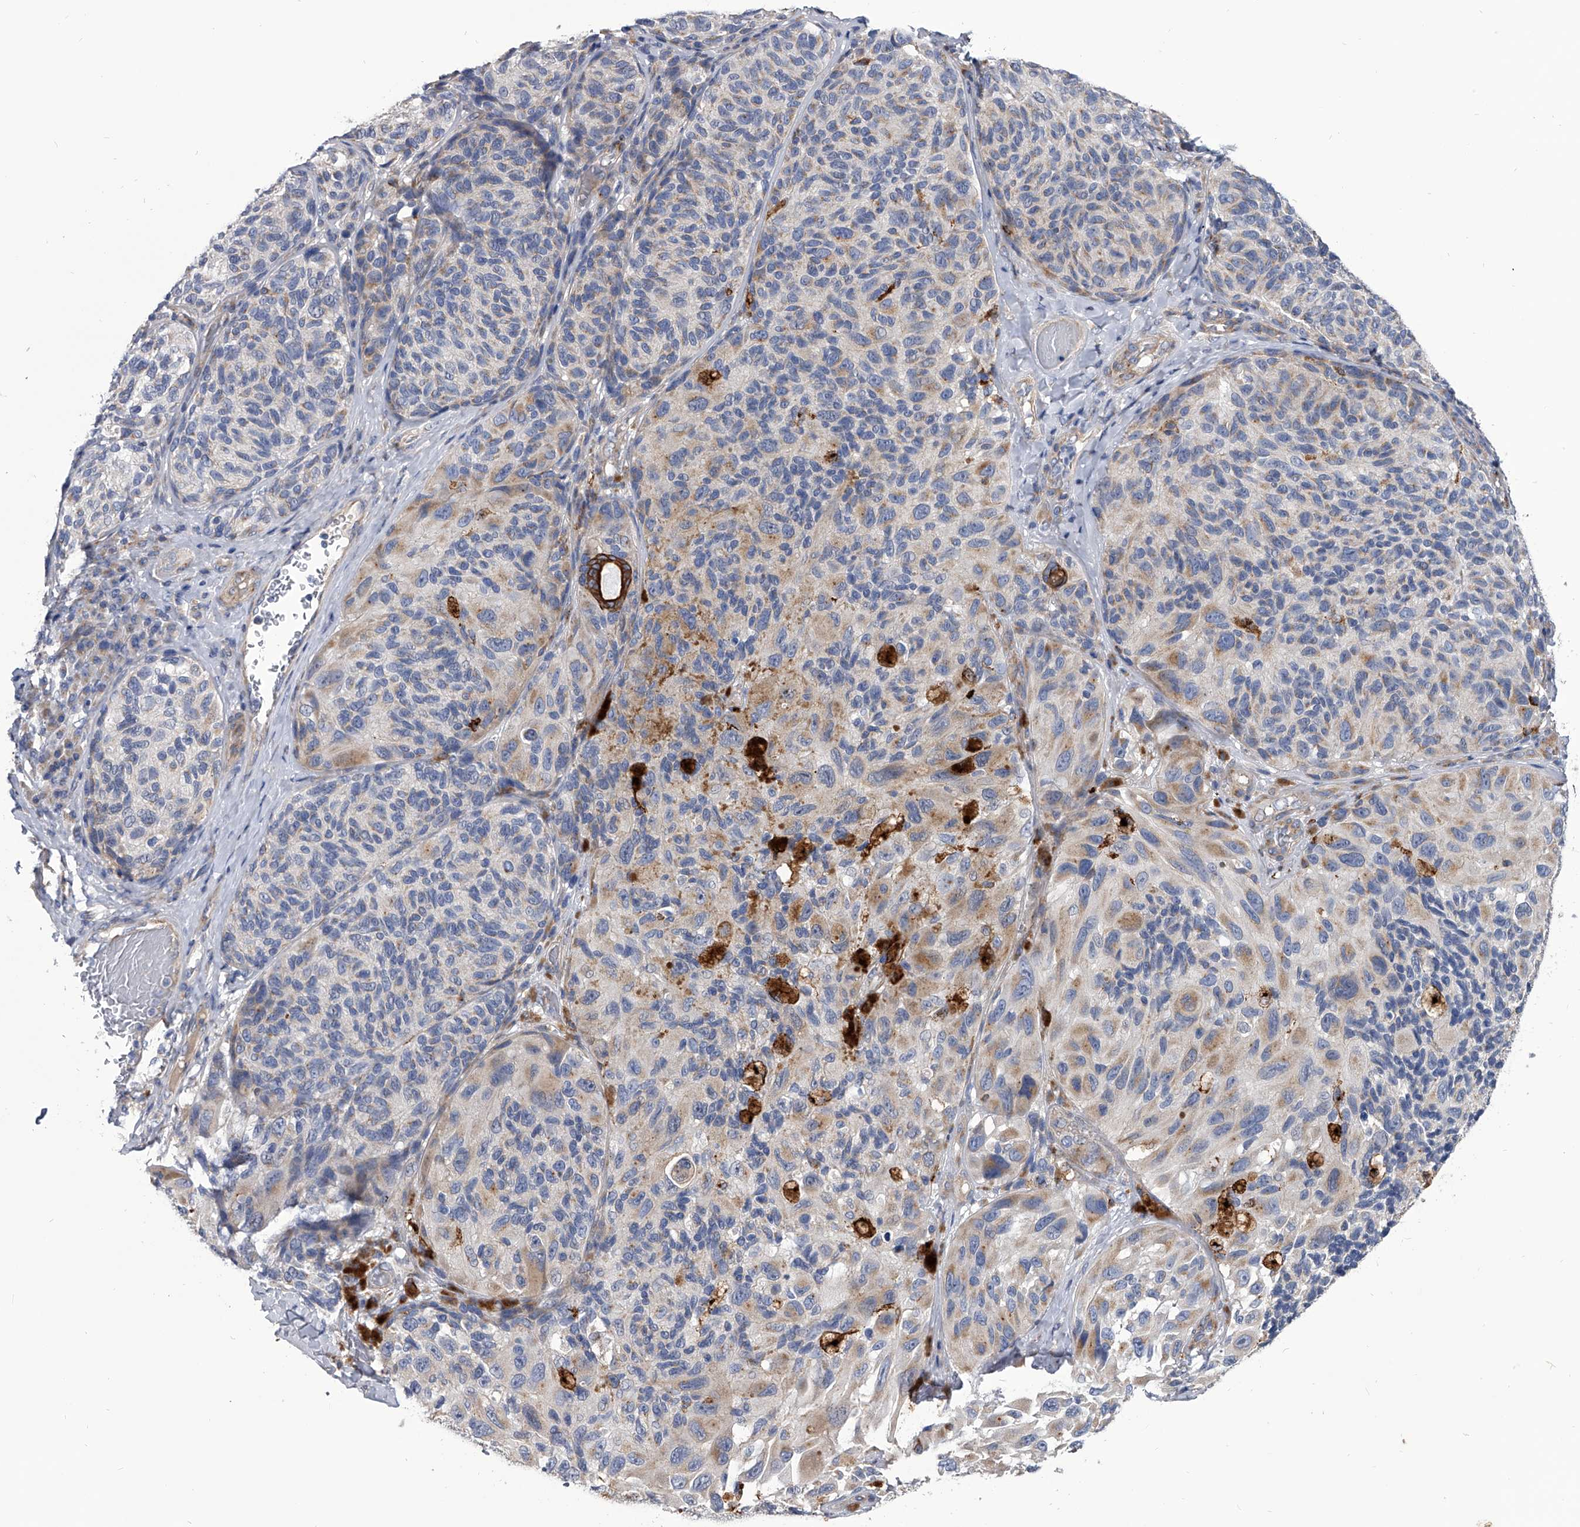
{"staining": {"intensity": "weak", "quantity": "25%-75%", "location": "cytoplasmic/membranous"}, "tissue": "melanoma", "cell_type": "Tumor cells", "image_type": "cancer", "snomed": [{"axis": "morphology", "description": "Malignant melanoma, NOS"}, {"axis": "topography", "description": "Skin"}], "caption": "Weak cytoplasmic/membranous protein expression is appreciated in approximately 25%-75% of tumor cells in malignant melanoma.", "gene": "SPP1", "patient": {"sex": "female", "age": 73}}